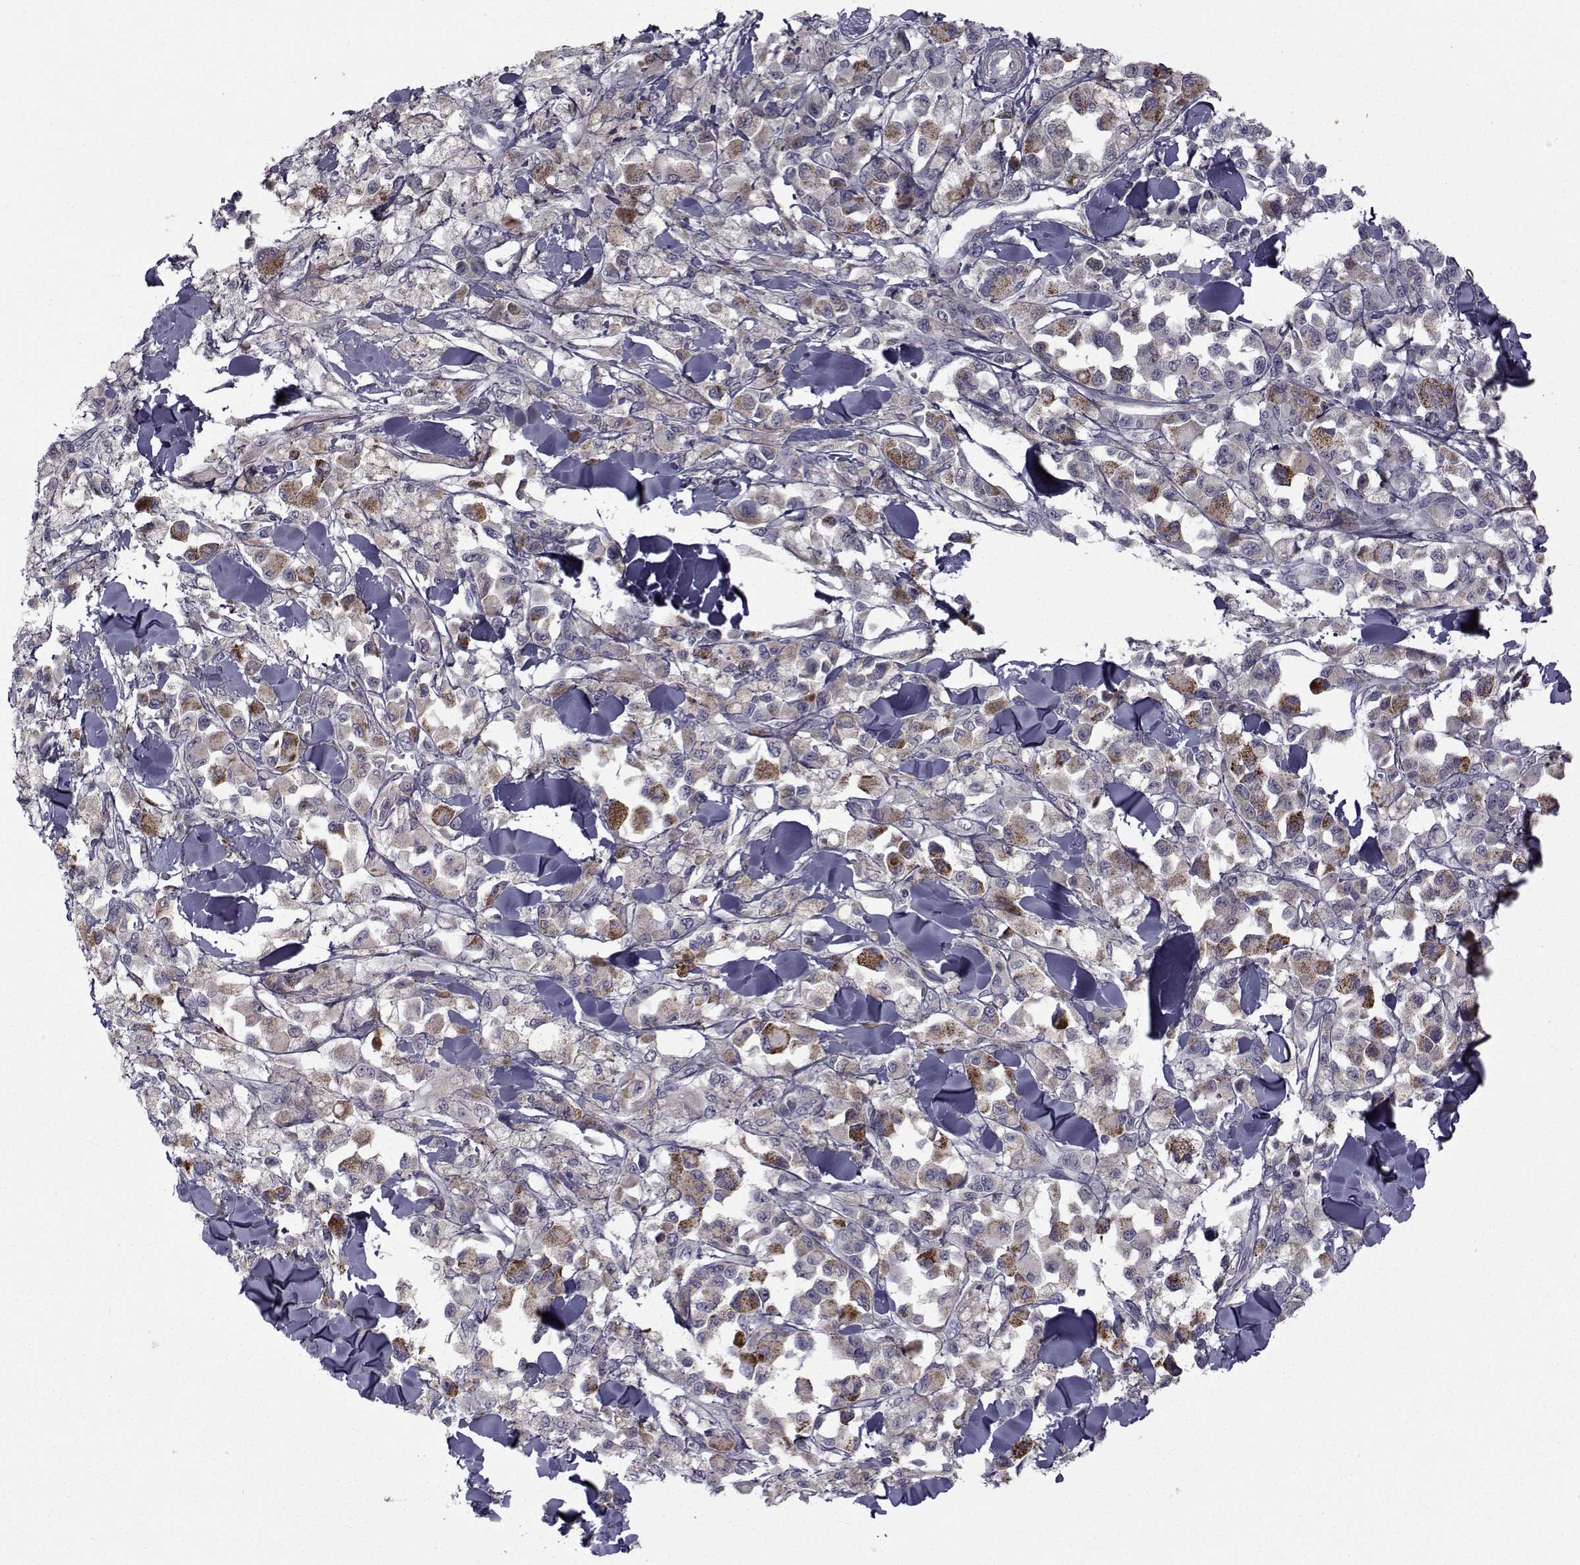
{"staining": {"intensity": "strong", "quantity": "<25%", "location": "cytoplasmic/membranous"}, "tissue": "melanoma", "cell_type": "Tumor cells", "image_type": "cancer", "snomed": [{"axis": "morphology", "description": "Malignant melanoma, NOS"}, {"axis": "topography", "description": "Skin"}], "caption": "There is medium levels of strong cytoplasmic/membranous staining in tumor cells of melanoma, as demonstrated by immunohistochemical staining (brown color).", "gene": "FDXR", "patient": {"sex": "female", "age": 58}}